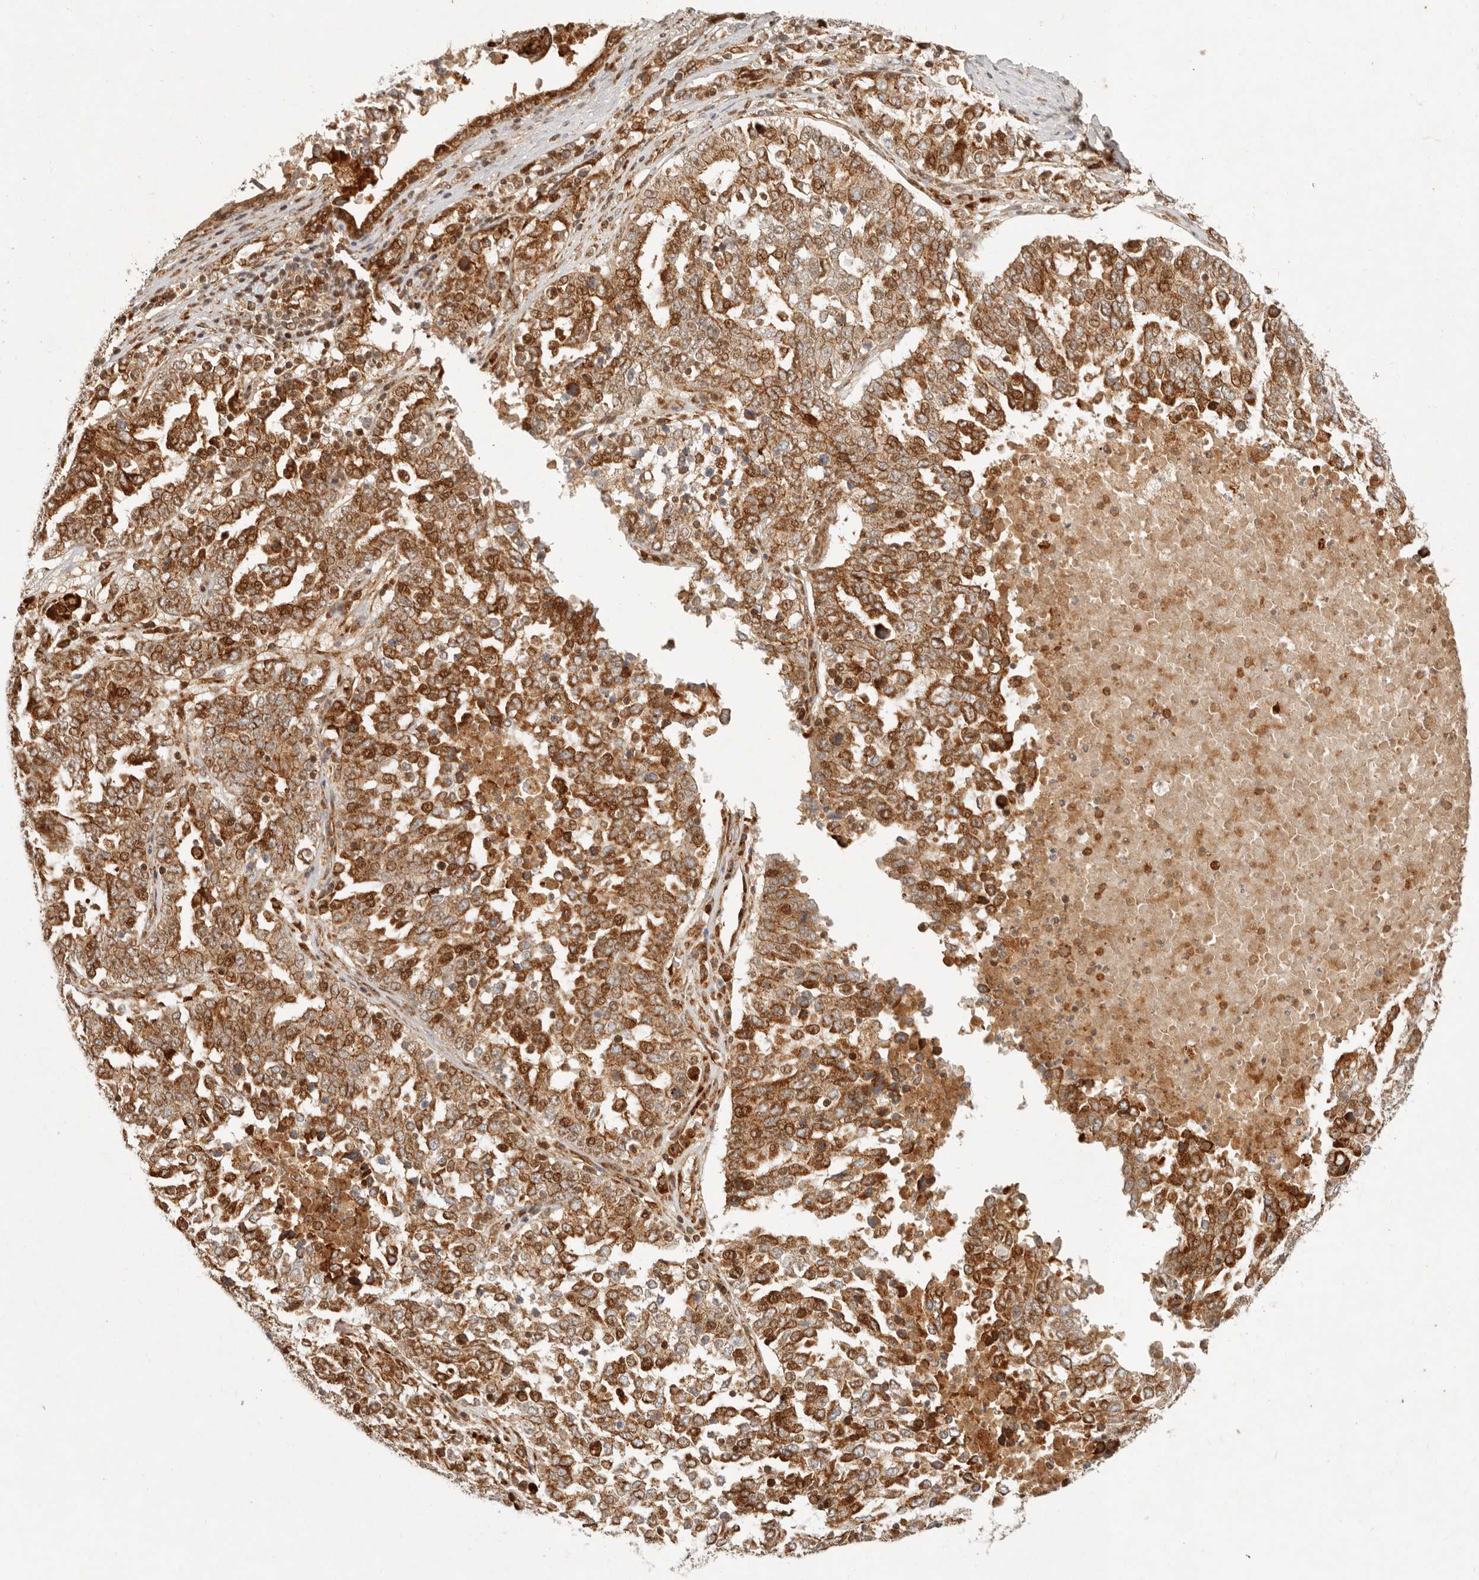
{"staining": {"intensity": "strong", "quantity": ">75%", "location": "cytoplasmic/membranous"}, "tissue": "ovarian cancer", "cell_type": "Tumor cells", "image_type": "cancer", "snomed": [{"axis": "morphology", "description": "Carcinoma, endometroid"}, {"axis": "topography", "description": "Ovary"}], "caption": "About >75% of tumor cells in human ovarian endometroid carcinoma display strong cytoplasmic/membranous protein expression as visualized by brown immunohistochemical staining.", "gene": "KLHL38", "patient": {"sex": "female", "age": 62}}